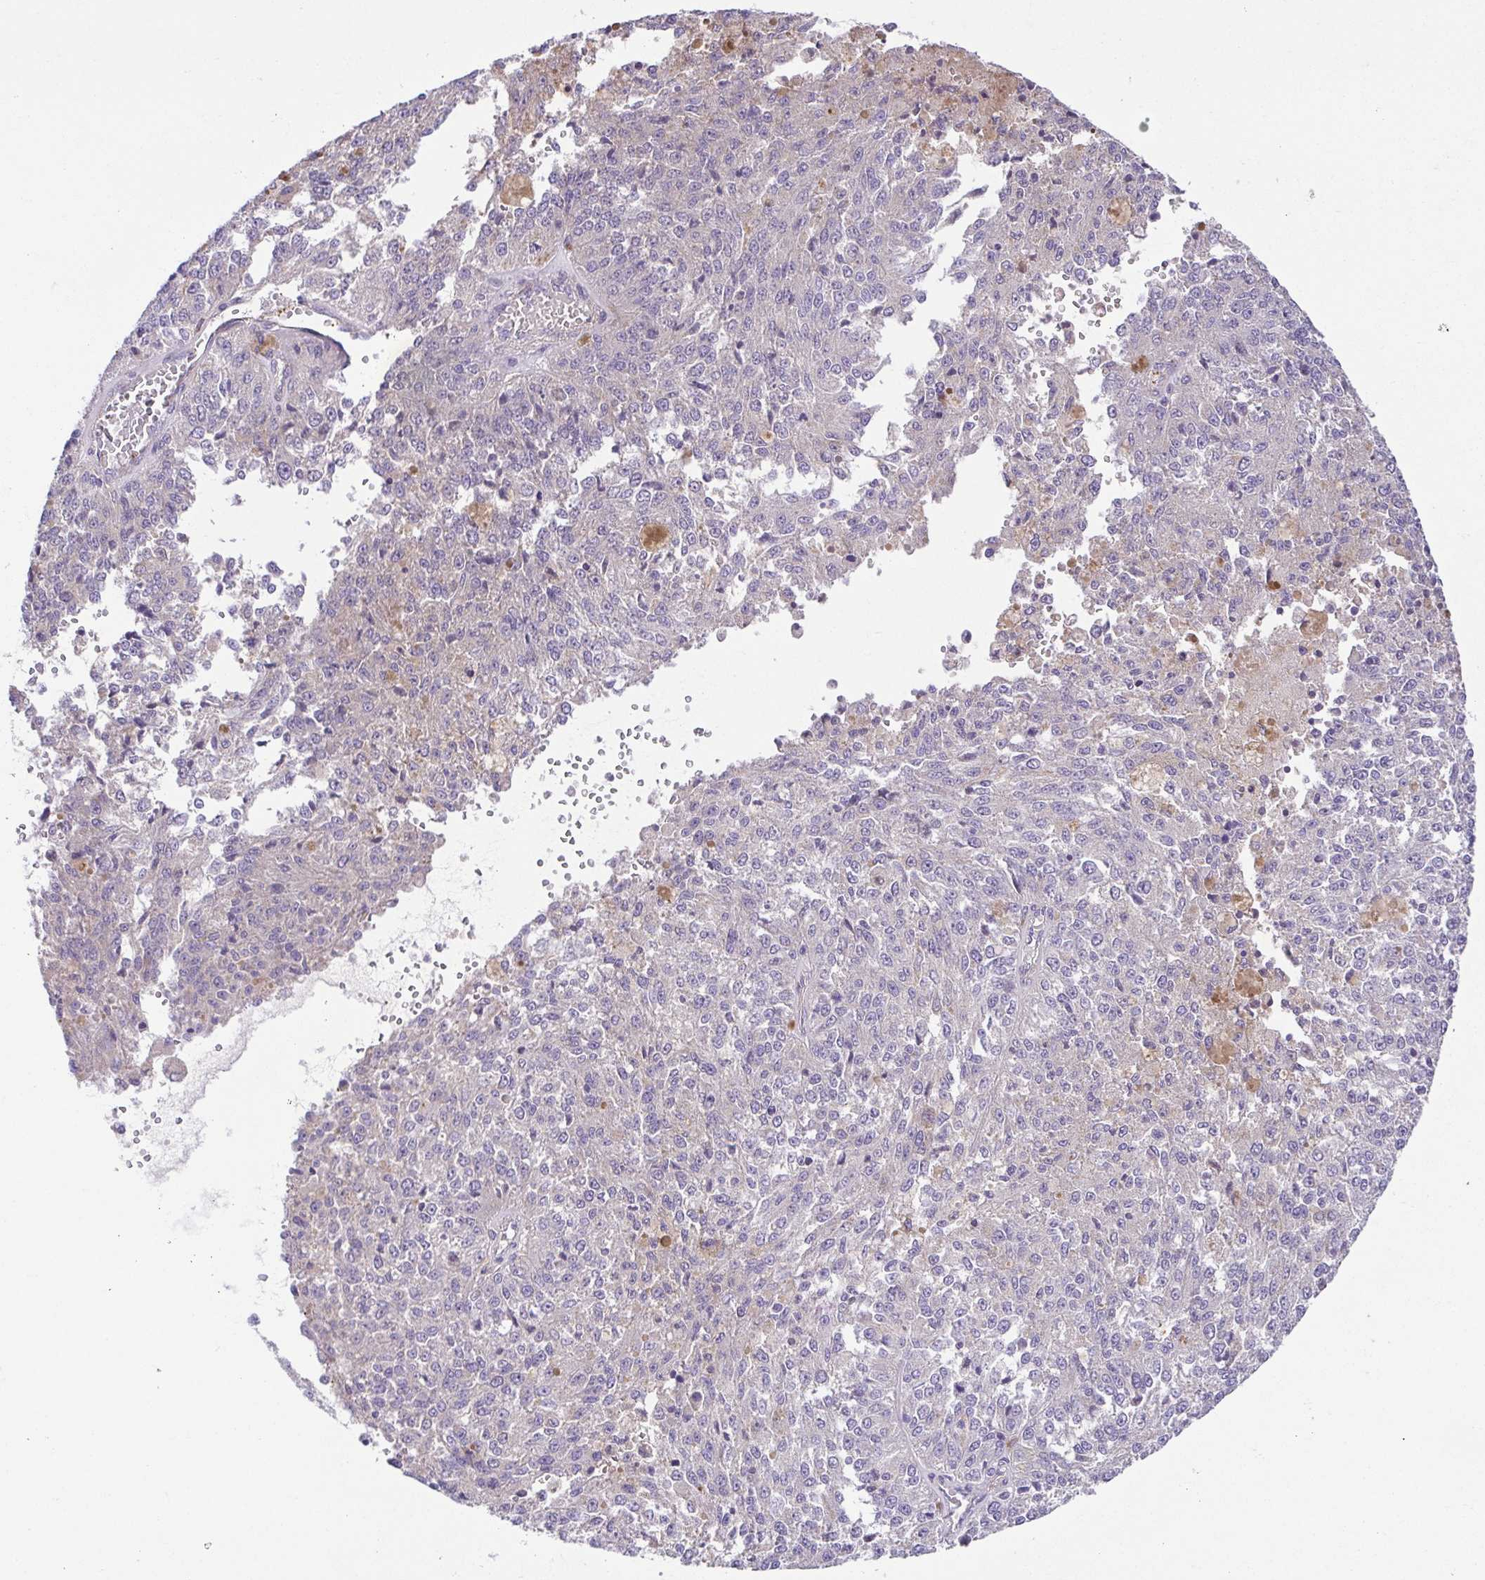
{"staining": {"intensity": "negative", "quantity": "none", "location": "none"}, "tissue": "melanoma", "cell_type": "Tumor cells", "image_type": "cancer", "snomed": [{"axis": "morphology", "description": "Malignant melanoma, Metastatic site"}, {"axis": "topography", "description": "Lymph node"}], "caption": "High power microscopy micrograph of an immunohistochemistry image of malignant melanoma (metastatic site), revealing no significant staining in tumor cells.", "gene": "PRR14L", "patient": {"sex": "female", "age": 64}}